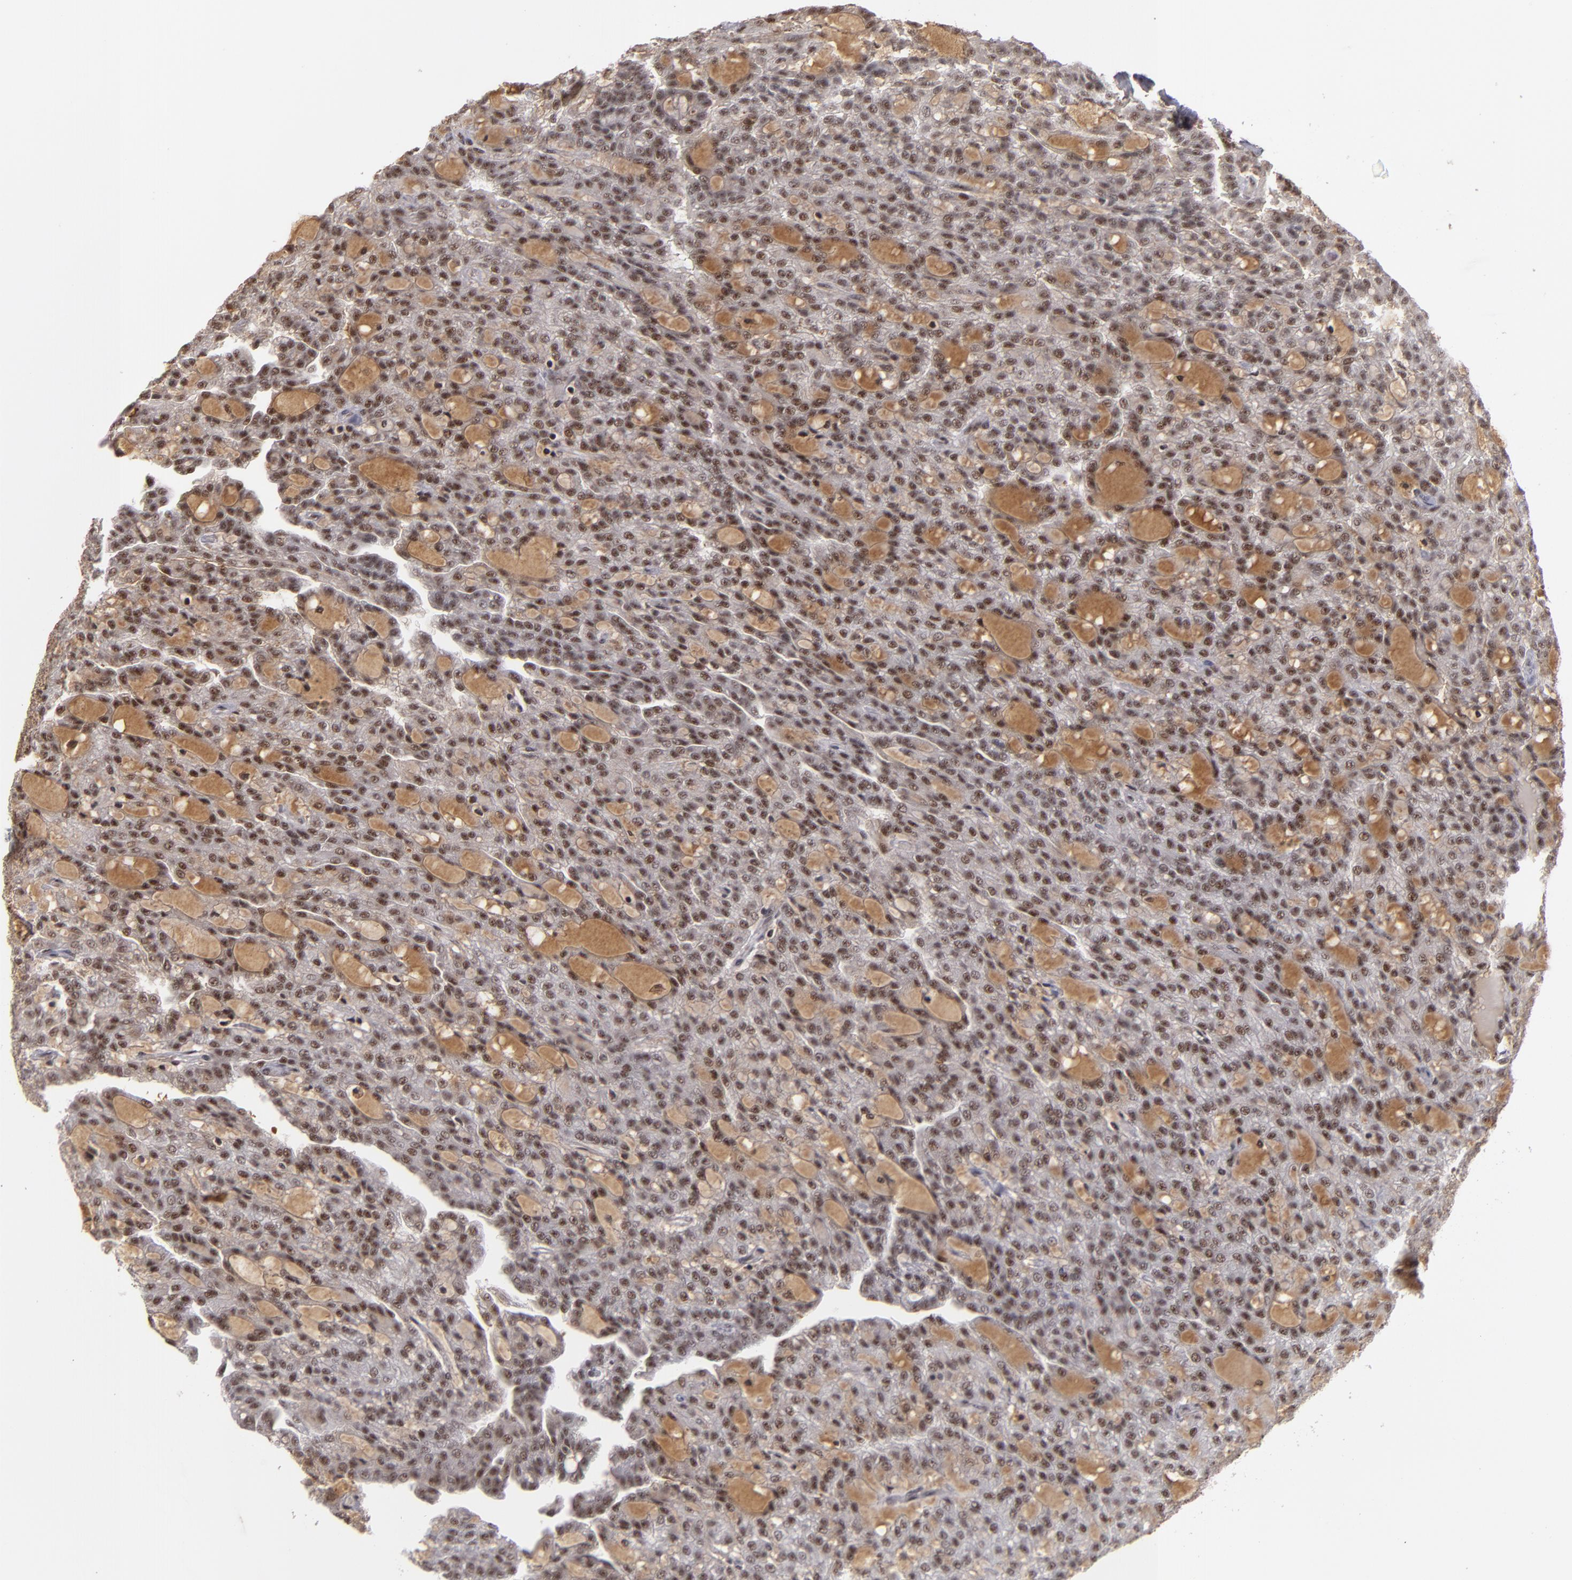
{"staining": {"intensity": "weak", "quantity": "25%-75%", "location": "nuclear"}, "tissue": "renal cancer", "cell_type": "Tumor cells", "image_type": "cancer", "snomed": [{"axis": "morphology", "description": "Adenocarcinoma, NOS"}, {"axis": "topography", "description": "Kidney"}], "caption": "A brown stain highlights weak nuclear staining of a protein in human renal cancer (adenocarcinoma) tumor cells.", "gene": "ZNF234", "patient": {"sex": "male", "age": 63}}